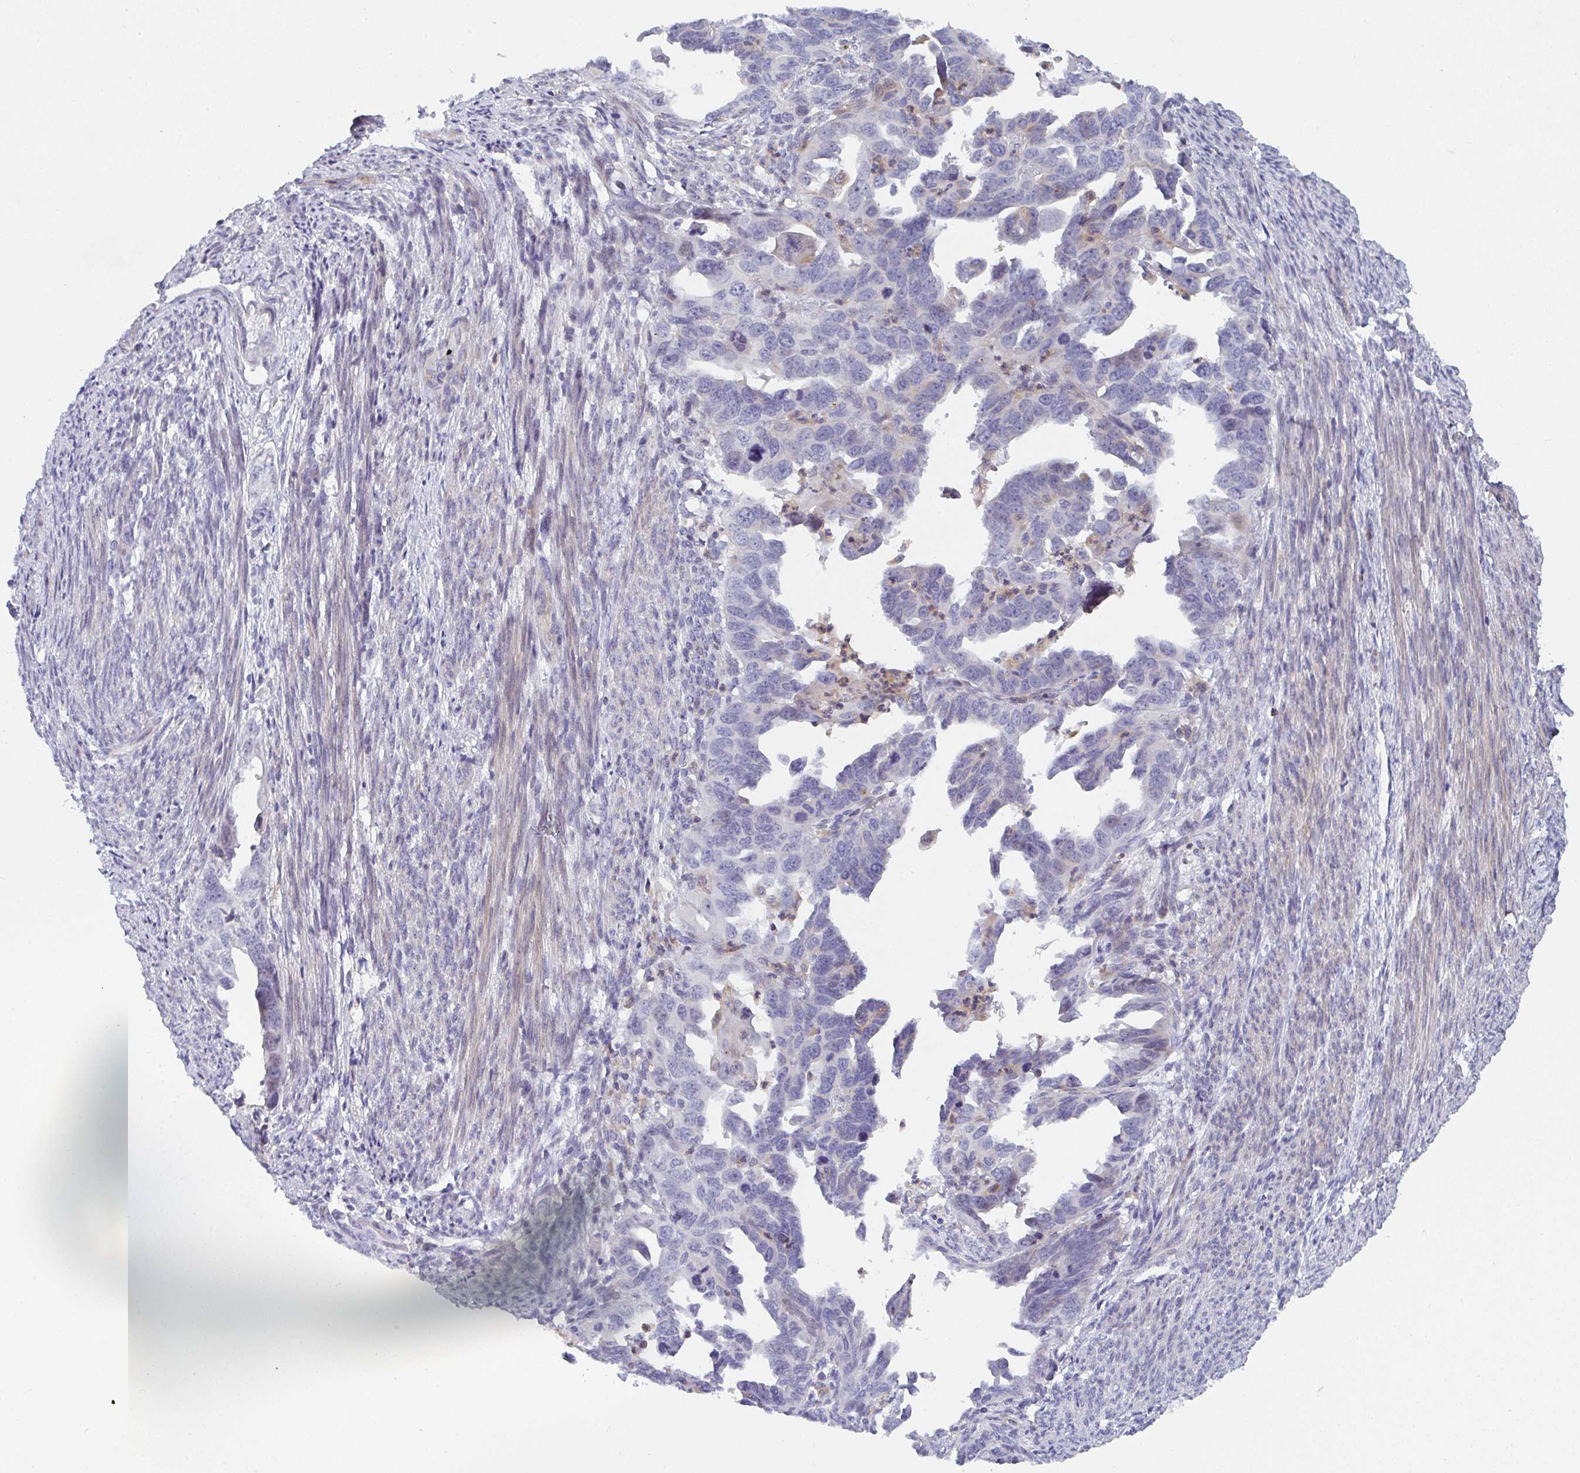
{"staining": {"intensity": "negative", "quantity": "none", "location": "none"}, "tissue": "endometrial cancer", "cell_type": "Tumor cells", "image_type": "cancer", "snomed": [{"axis": "morphology", "description": "Adenocarcinoma, NOS"}, {"axis": "topography", "description": "Endometrium"}], "caption": "Endometrial cancer (adenocarcinoma) stained for a protein using immunohistochemistry exhibits no expression tumor cells.", "gene": "KLHL33", "patient": {"sex": "female", "age": 65}}